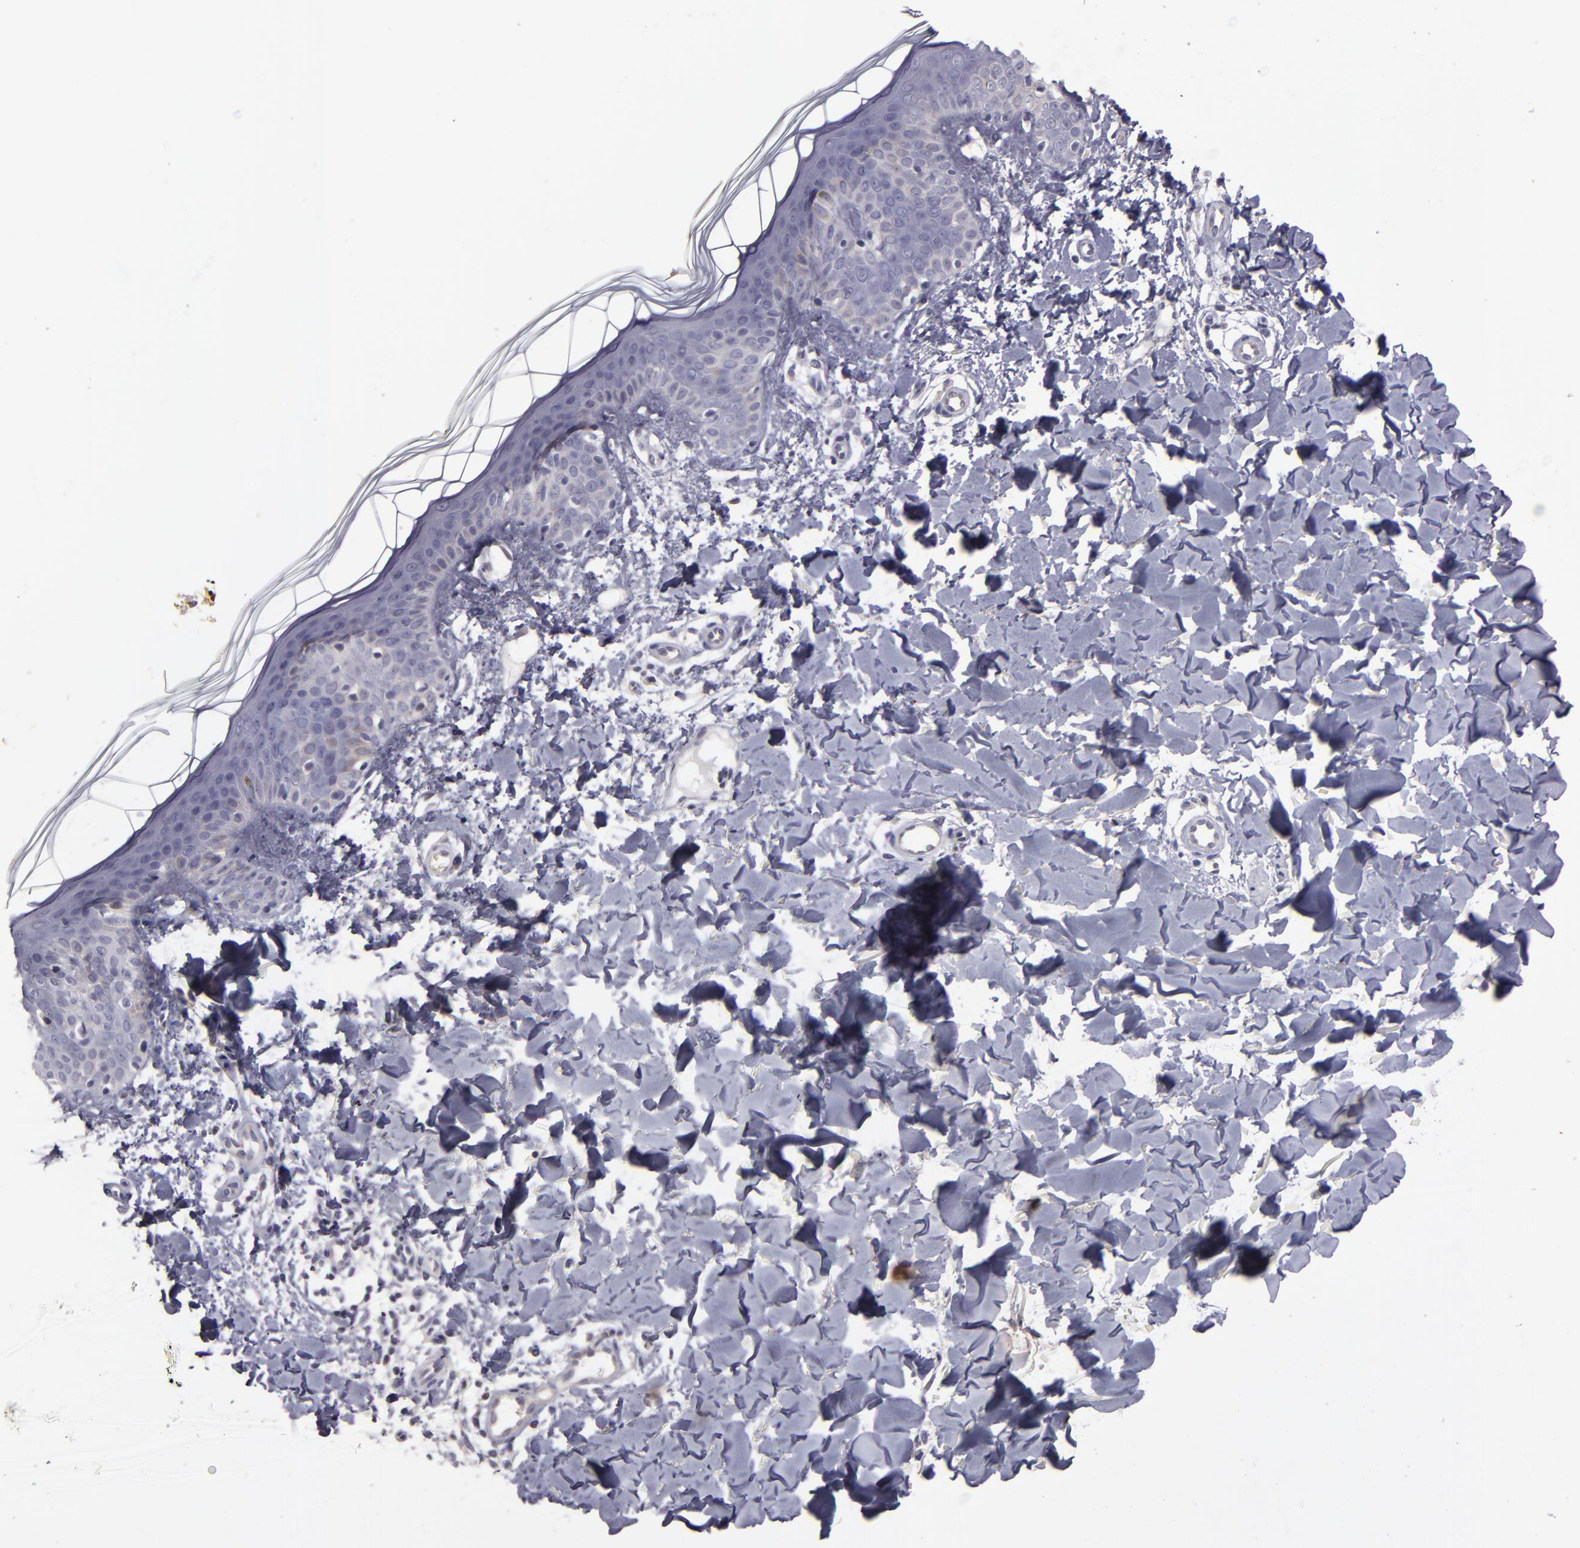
{"staining": {"intensity": "negative", "quantity": "none", "location": "none"}, "tissue": "skin", "cell_type": "Fibroblasts", "image_type": "normal", "snomed": [{"axis": "morphology", "description": "Normal tissue, NOS"}, {"axis": "topography", "description": "Skin"}], "caption": "Immunohistochemistry (IHC) photomicrograph of unremarkable skin: human skin stained with DAB displays no significant protein expression in fibroblasts. The staining is performed using DAB (3,3'-diaminobenzidine) brown chromogen with nuclei counter-stained in using hematoxylin.", "gene": "SNCB", "patient": {"sex": "male", "age": 32}}